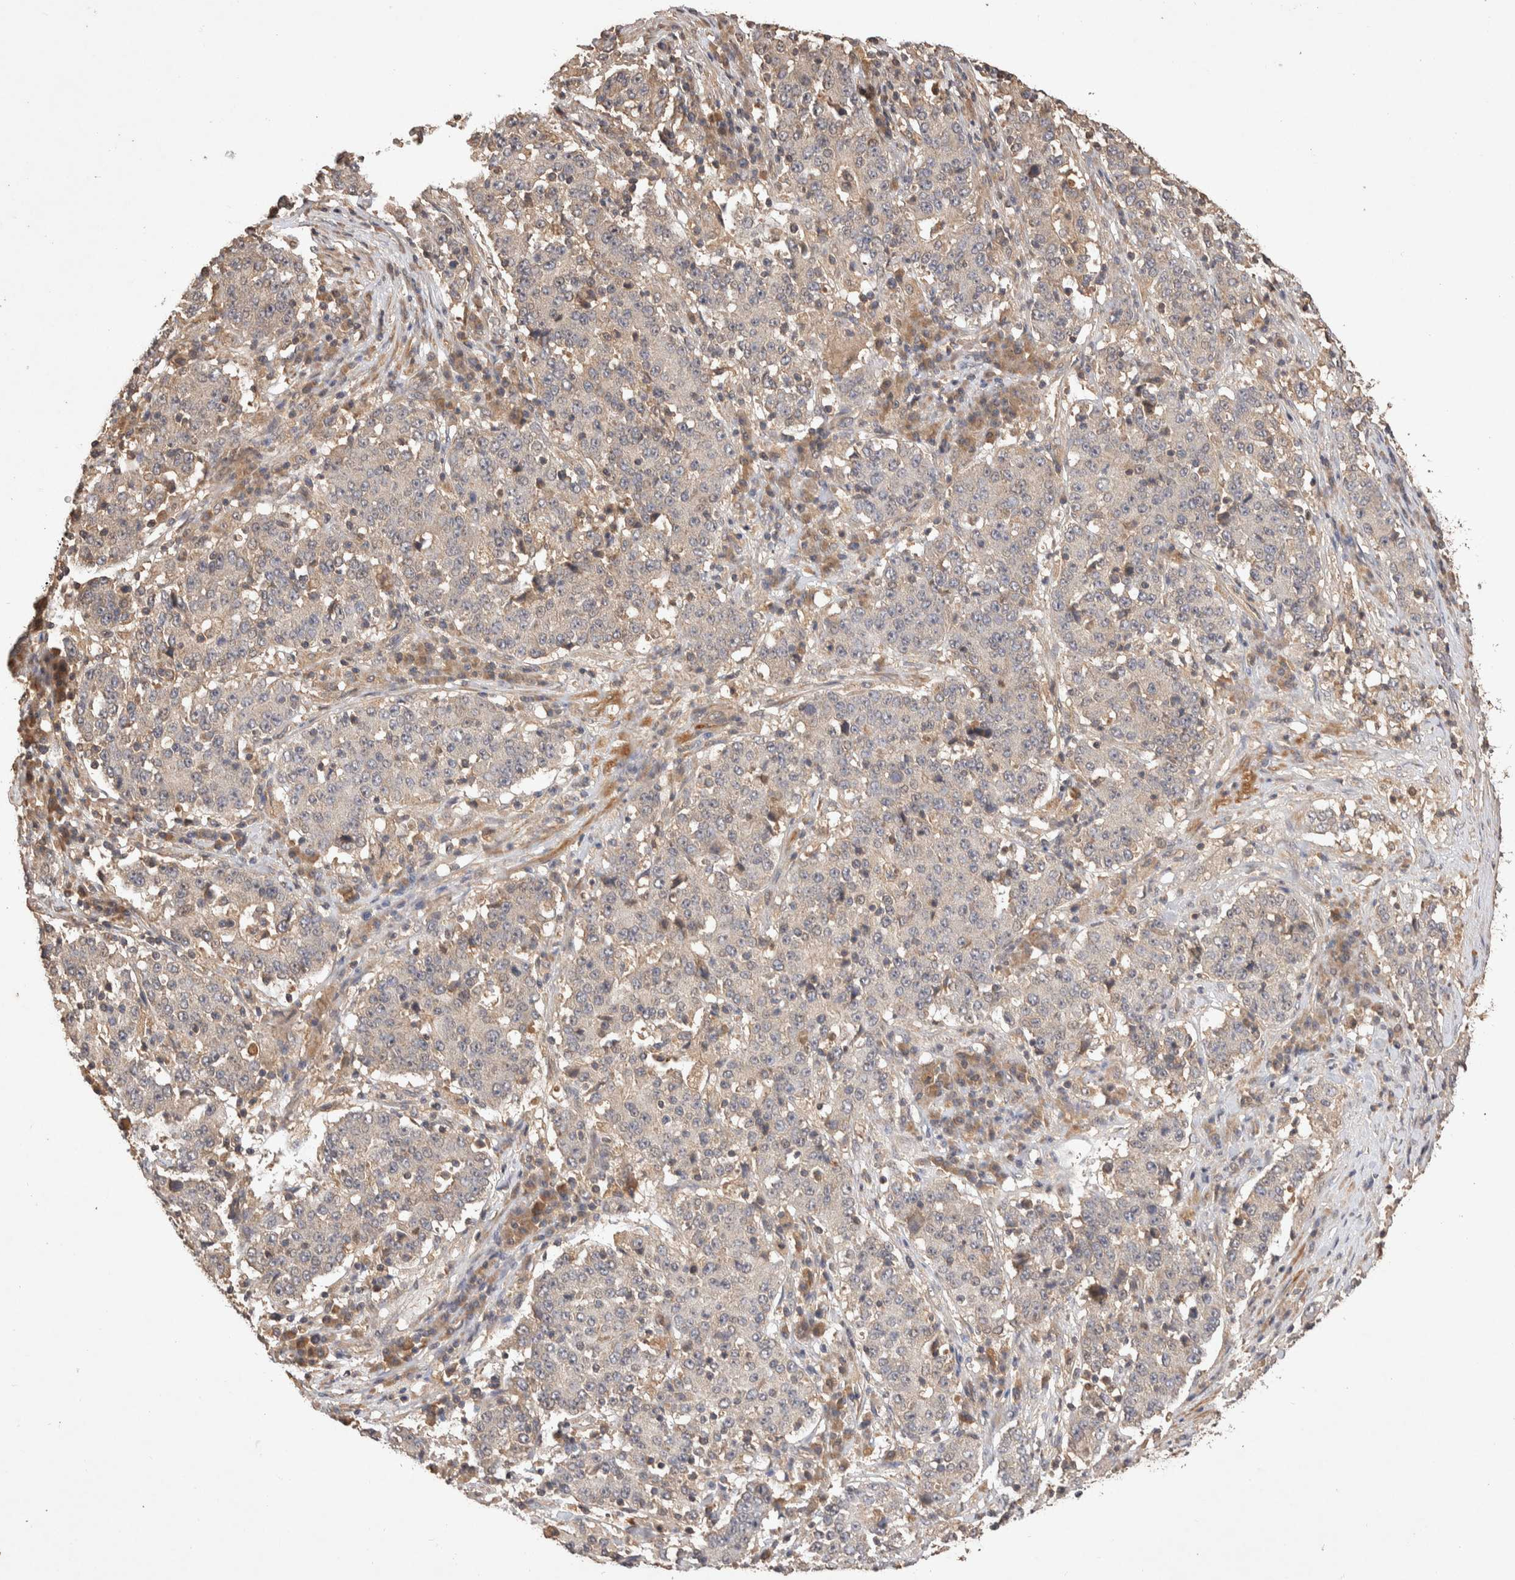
{"staining": {"intensity": "negative", "quantity": "none", "location": "none"}, "tissue": "stomach cancer", "cell_type": "Tumor cells", "image_type": "cancer", "snomed": [{"axis": "morphology", "description": "Adenocarcinoma, NOS"}, {"axis": "topography", "description": "Stomach"}], "caption": "Immunohistochemical staining of stomach cancer (adenocarcinoma) shows no significant positivity in tumor cells.", "gene": "NSMAF", "patient": {"sex": "male", "age": 59}}